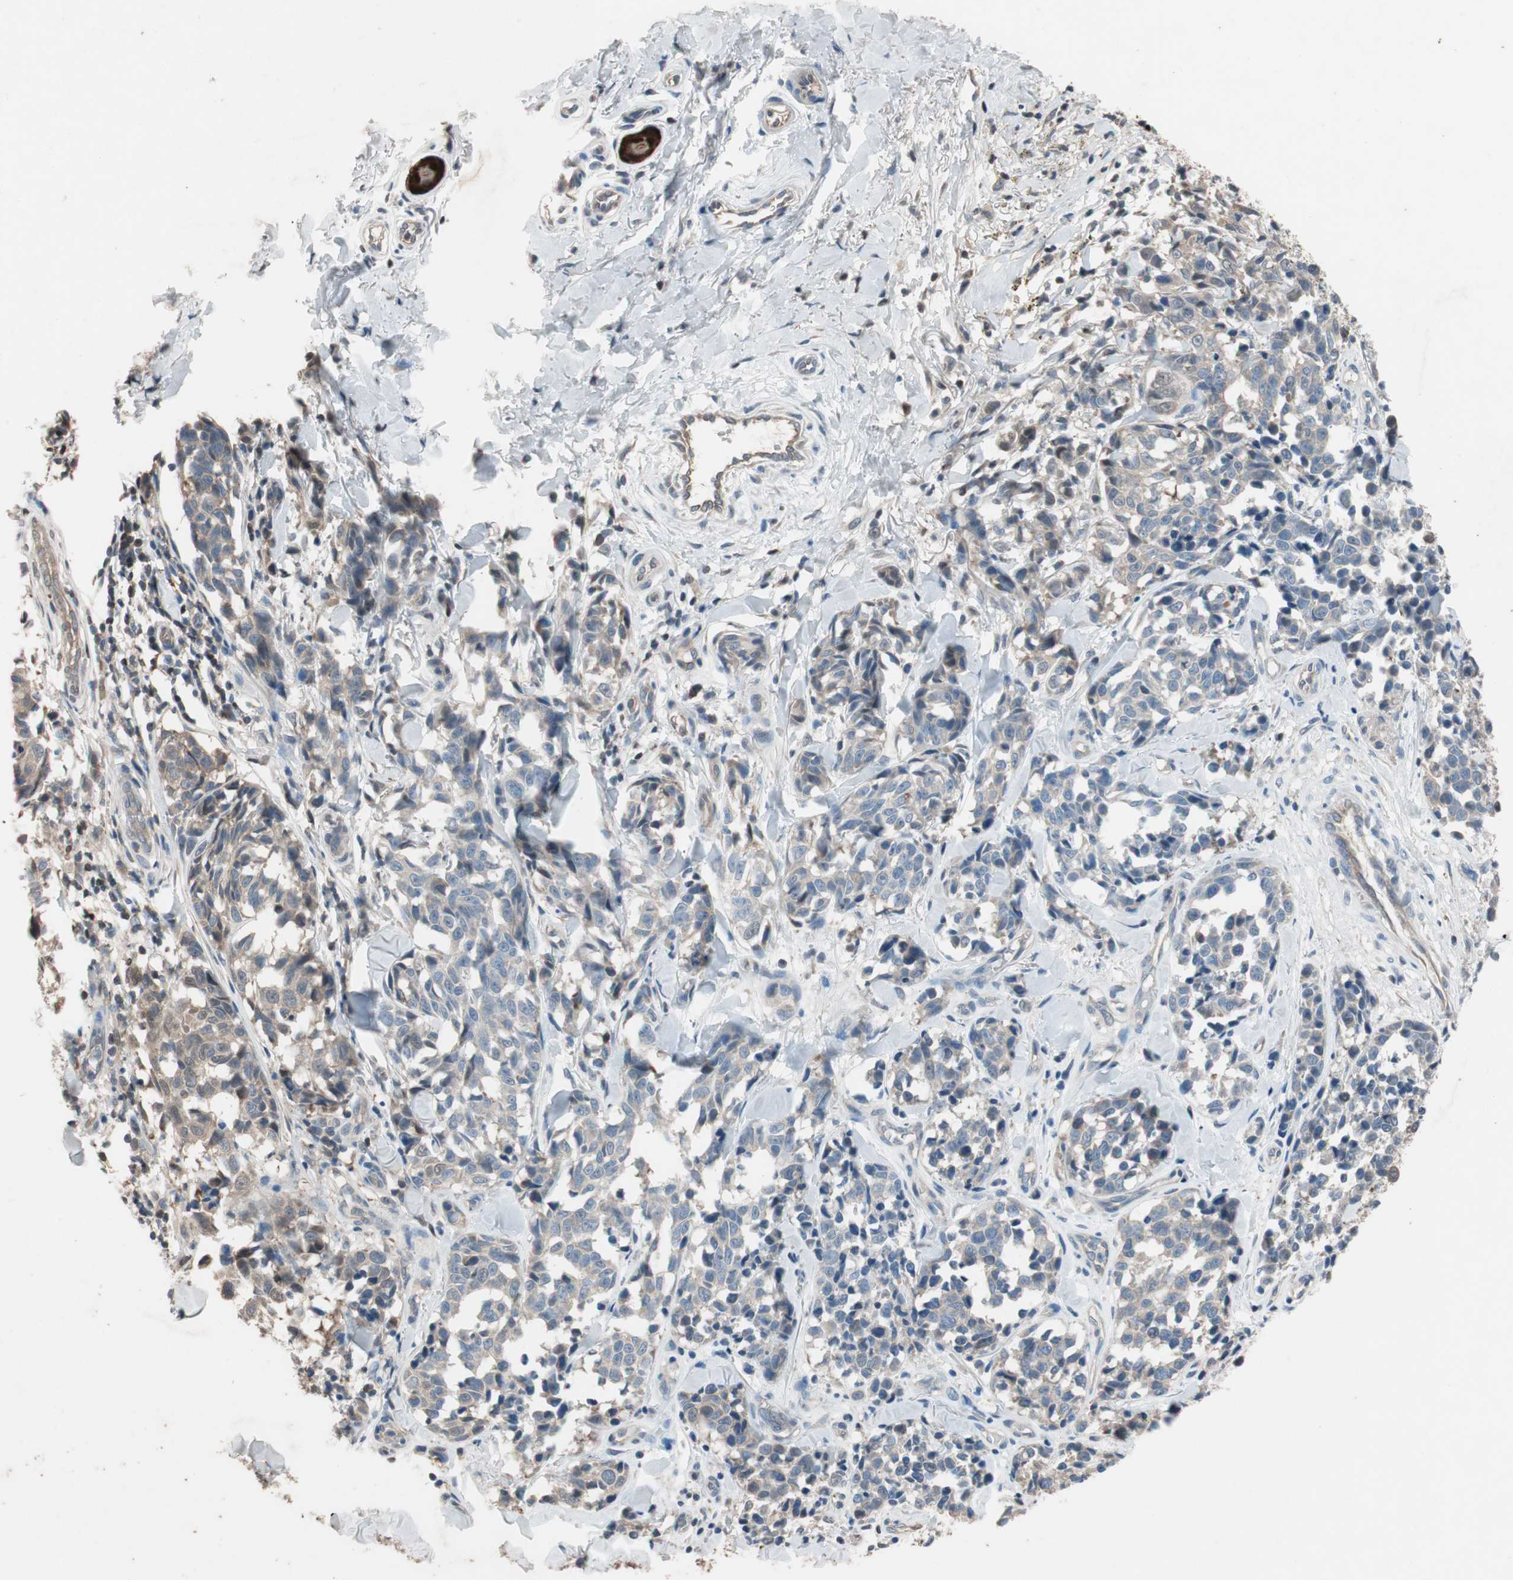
{"staining": {"intensity": "negative", "quantity": "none", "location": "none"}, "tissue": "melanoma", "cell_type": "Tumor cells", "image_type": "cancer", "snomed": [{"axis": "morphology", "description": "Malignant melanoma, NOS"}, {"axis": "topography", "description": "Skin"}], "caption": "Tumor cells are negative for protein expression in human malignant melanoma. (Brightfield microscopy of DAB (3,3'-diaminobenzidine) IHC at high magnification).", "gene": "SERPINB5", "patient": {"sex": "female", "age": 64}}